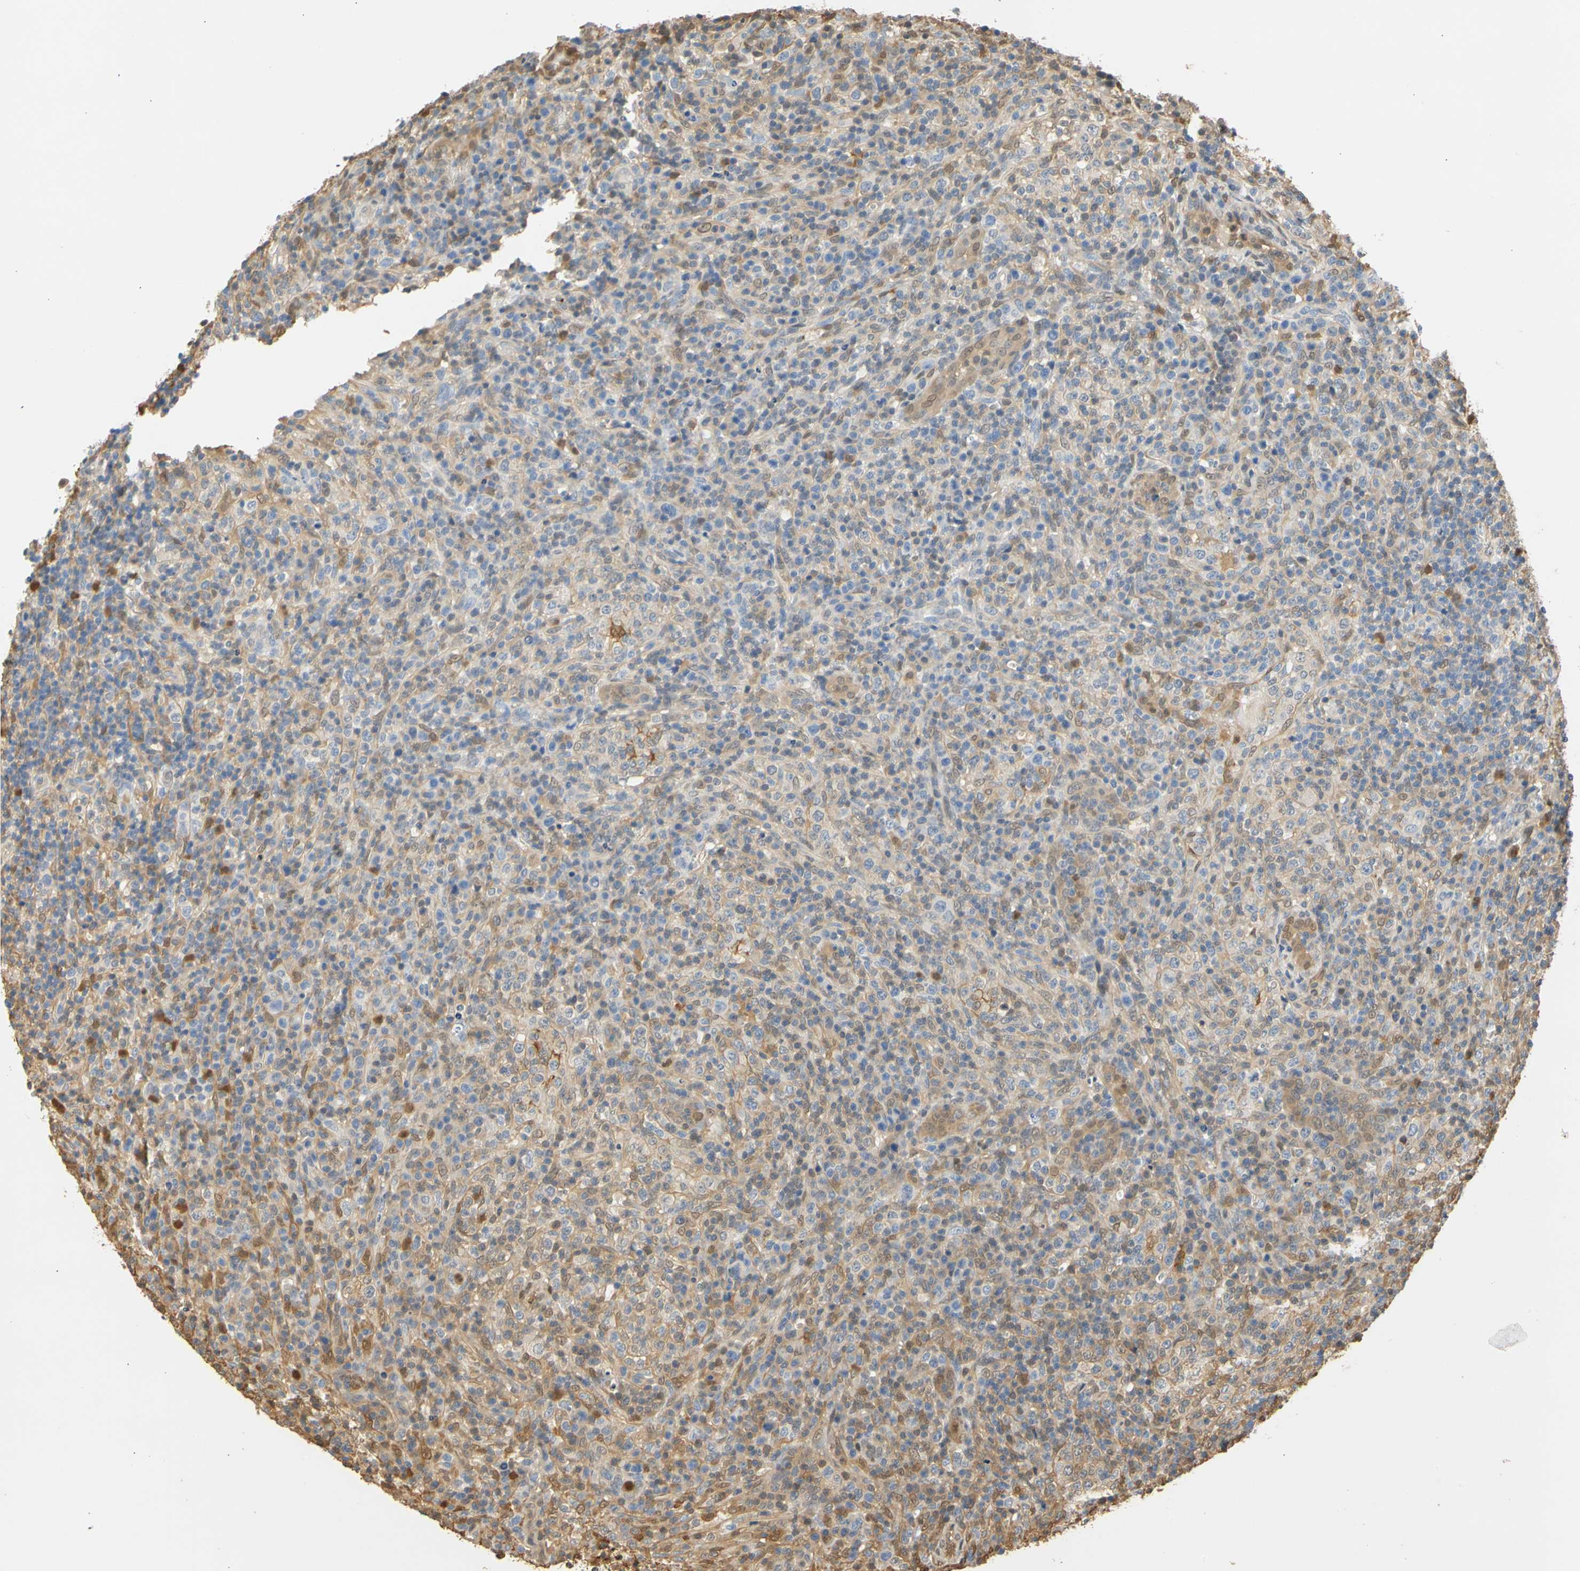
{"staining": {"intensity": "weak", "quantity": "<25%", "location": "cytoplasmic/membranous,nuclear"}, "tissue": "lymphoma", "cell_type": "Tumor cells", "image_type": "cancer", "snomed": [{"axis": "morphology", "description": "Malignant lymphoma, non-Hodgkin's type, High grade"}, {"axis": "topography", "description": "Lymph node"}], "caption": "High power microscopy photomicrograph of an immunohistochemistry (IHC) micrograph of lymphoma, revealing no significant expression in tumor cells.", "gene": "S100A6", "patient": {"sex": "female", "age": 76}}